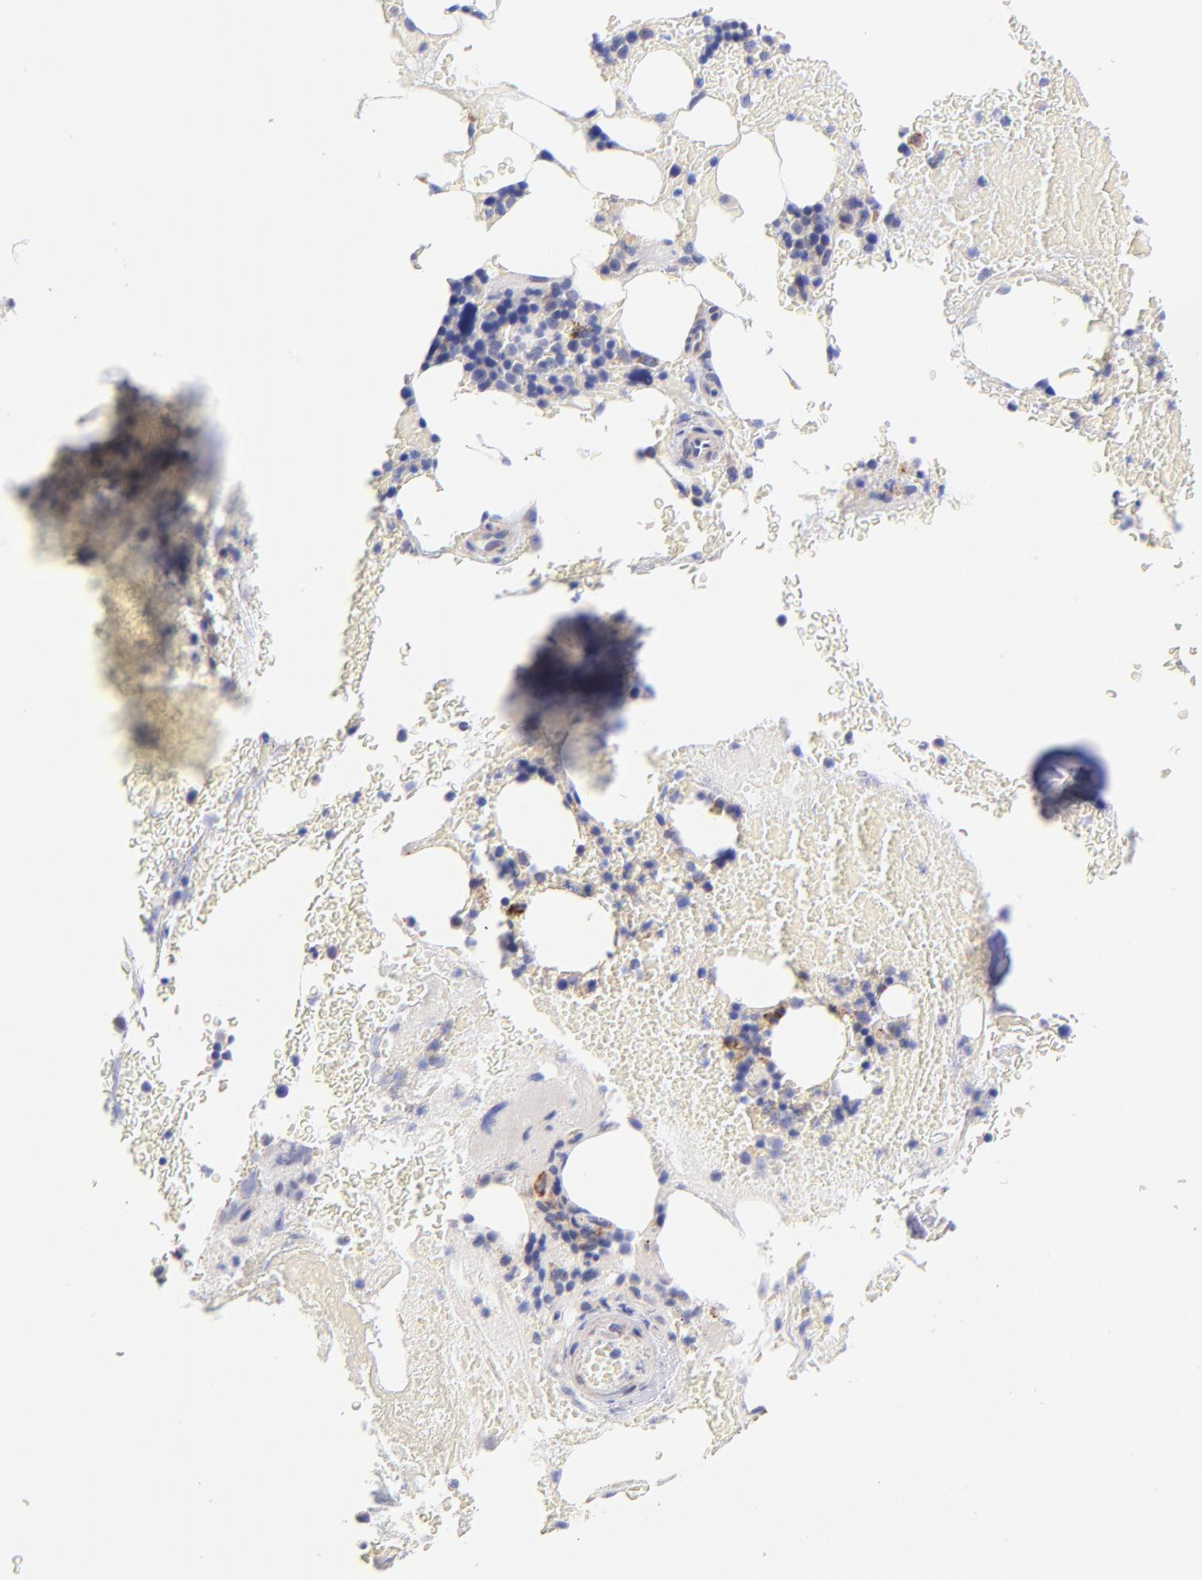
{"staining": {"intensity": "weak", "quantity": "<25%", "location": "cytoplasmic/membranous"}, "tissue": "bone marrow", "cell_type": "Hematopoietic cells", "image_type": "normal", "snomed": [{"axis": "morphology", "description": "Normal tissue, NOS"}, {"axis": "topography", "description": "Bone marrow"}], "caption": "Micrograph shows no protein staining in hematopoietic cells of unremarkable bone marrow. (DAB (3,3'-diaminobenzidine) immunohistochemistry (IHC) visualized using brightfield microscopy, high magnification).", "gene": "NDUFB7", "patient": {"sex": "female", "age": 73}}